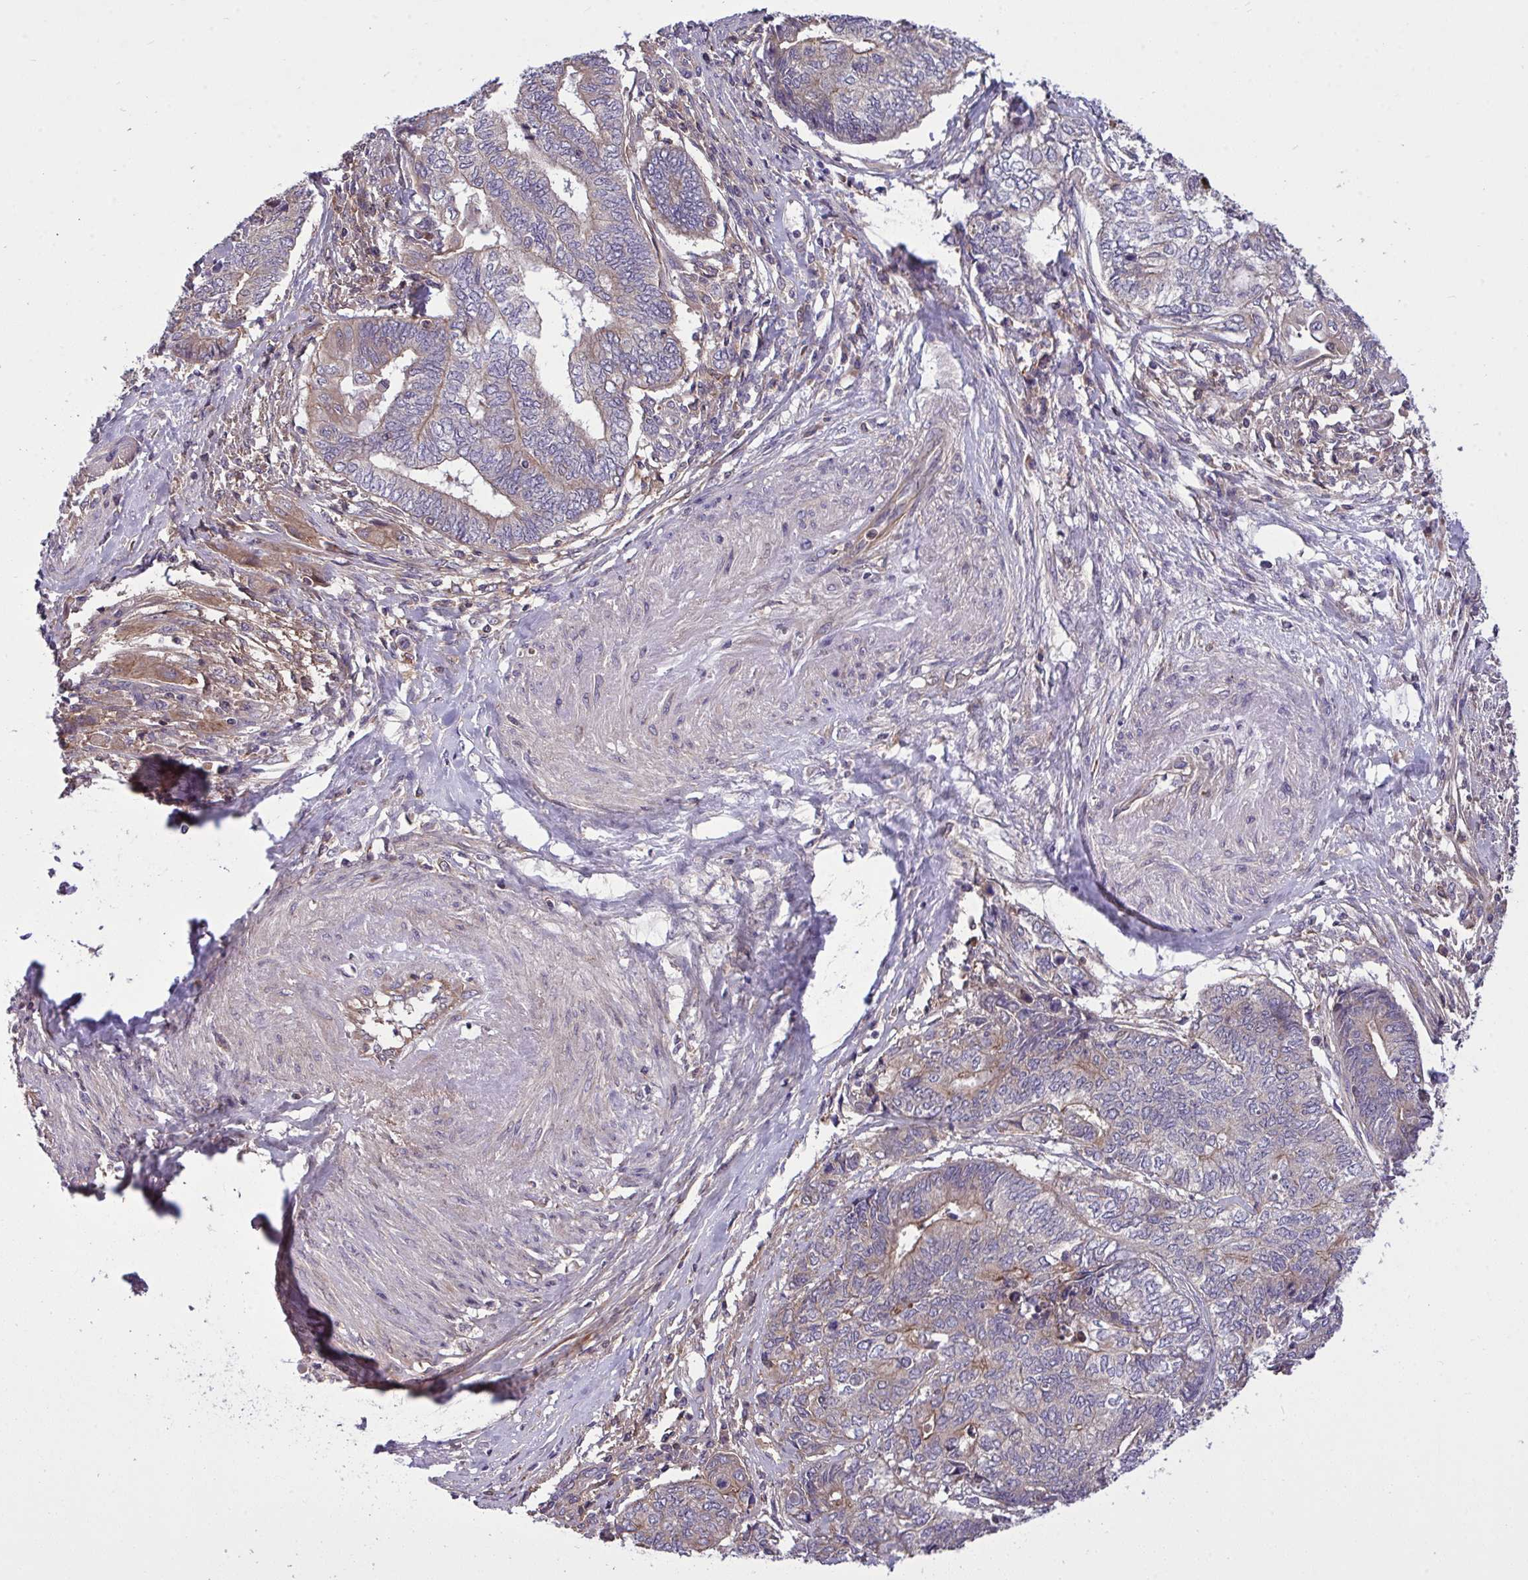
{"staining": {"intensity": "weak", "quantity": "25%-75%", "location": "cytoplasmic/membranous"}, "tissue": "endometrial cancer", "cell_type": "Tumor cells", "image_type": "cancer", "snomed": [{"axis": "morphology", "description": "Adenocarcinoma, NOS"}, {"axis": "topography", "description": "Uterus"}, {"axis": "topography", "description": "Endometrium"}], "caption": "Protein expression by IHC reveals weak cytoplasmic/membranous positivity in about 25%-75% of tumor cells in endometrial cancer. Ihc stains the protein in brown and the nuclei are stained blue.", "gene": "GRB14", "patient": {"sex": "female", "age": 70}}